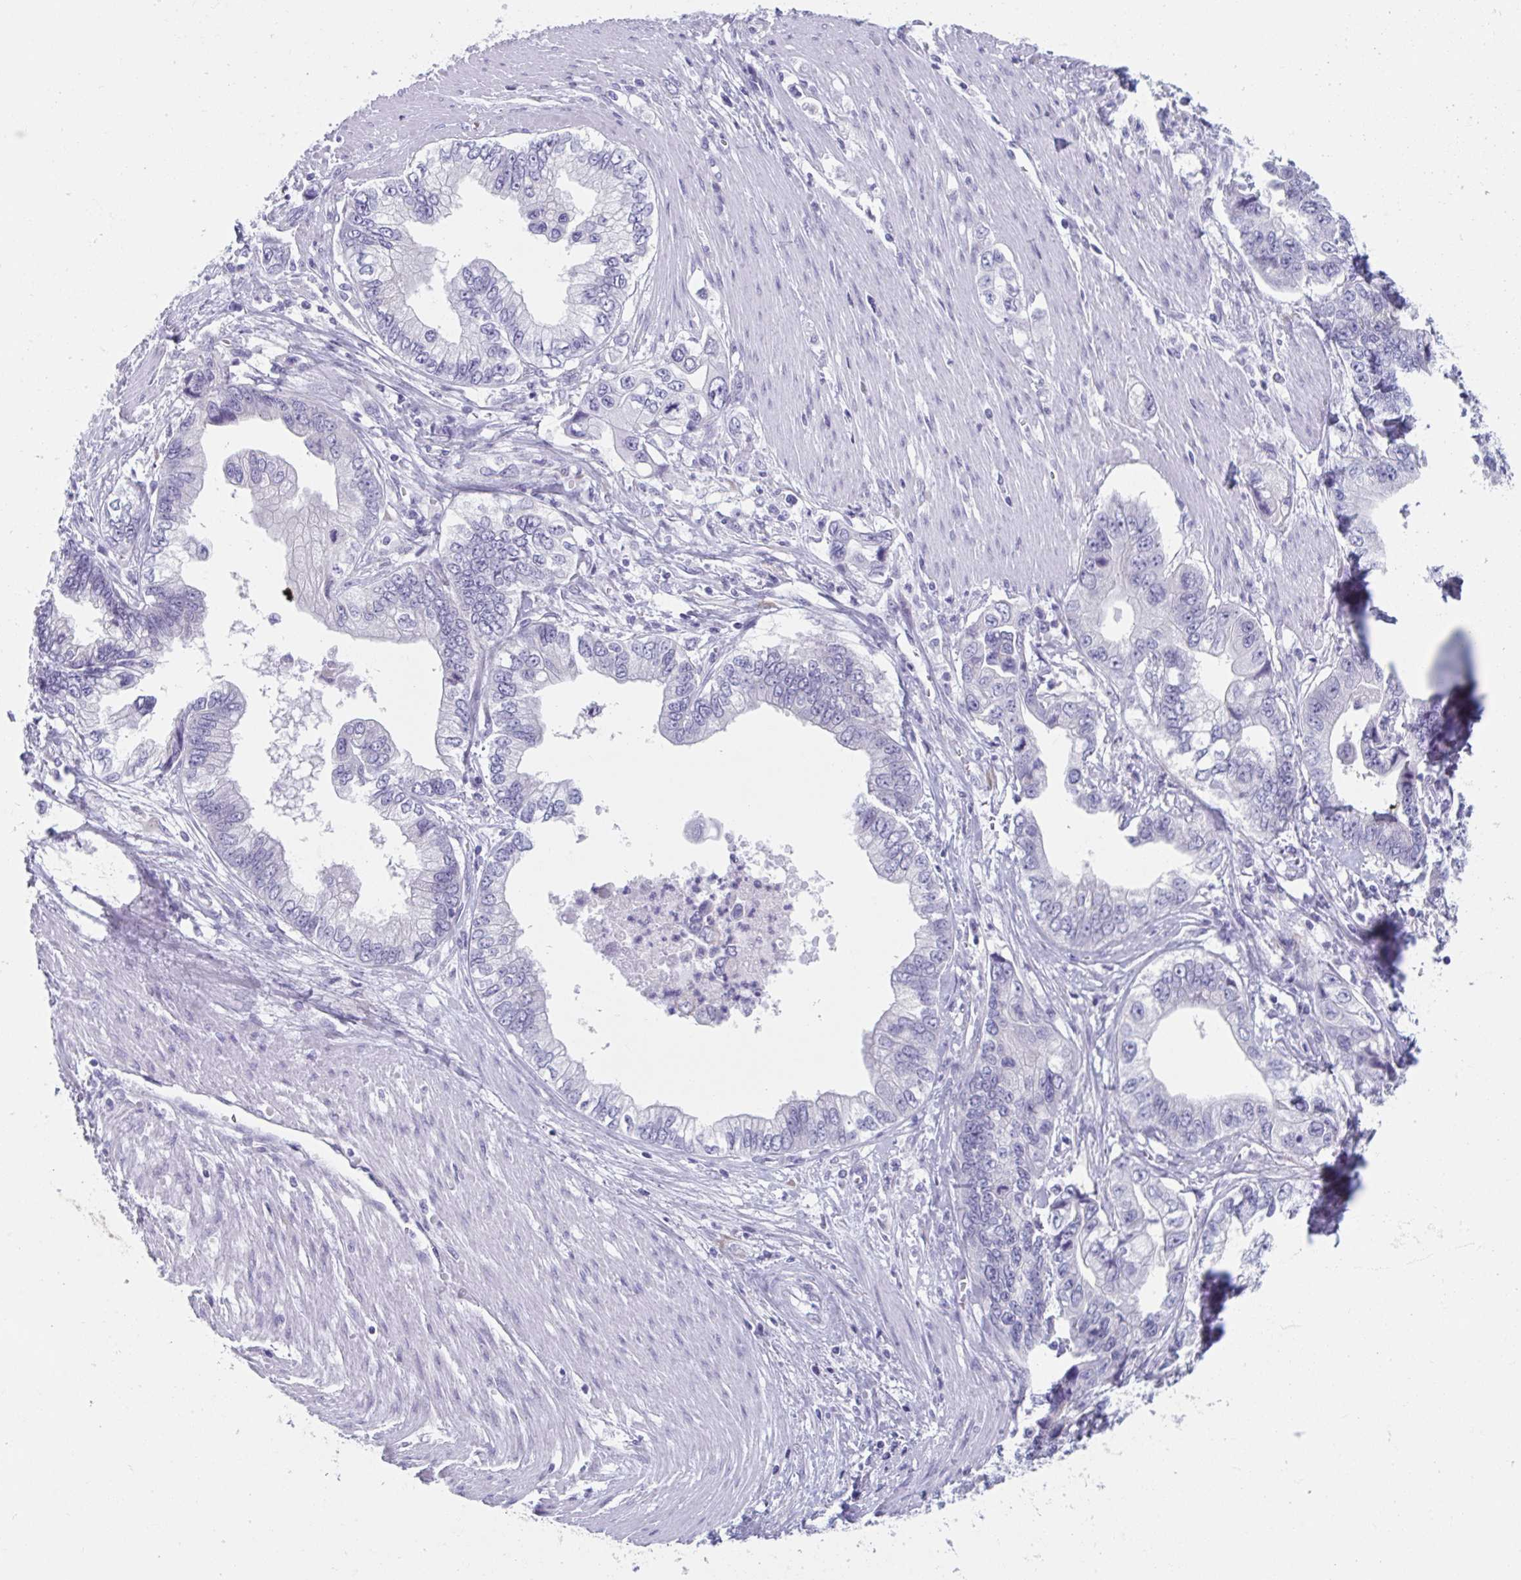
{"staining": {"intensity": "negative", "quantity": "none", "location": "none"}, "tissue": "stomach cancer", "cell_type": "Tumor cells", "image_type": "cancer", "snomed": [{"axis": "morphology", "description": "Adenocarcinoma, NOS"}, {"axis": "topography", "description": "Pancreas"}, {"axis": "topography", "description": "Stomach, upper"}], "caption": "Tumor cells are negative for brown protein staining in stomach cancer.", "gene": "HSD11B2", "patient": {"sex": "male", "age": 77}}